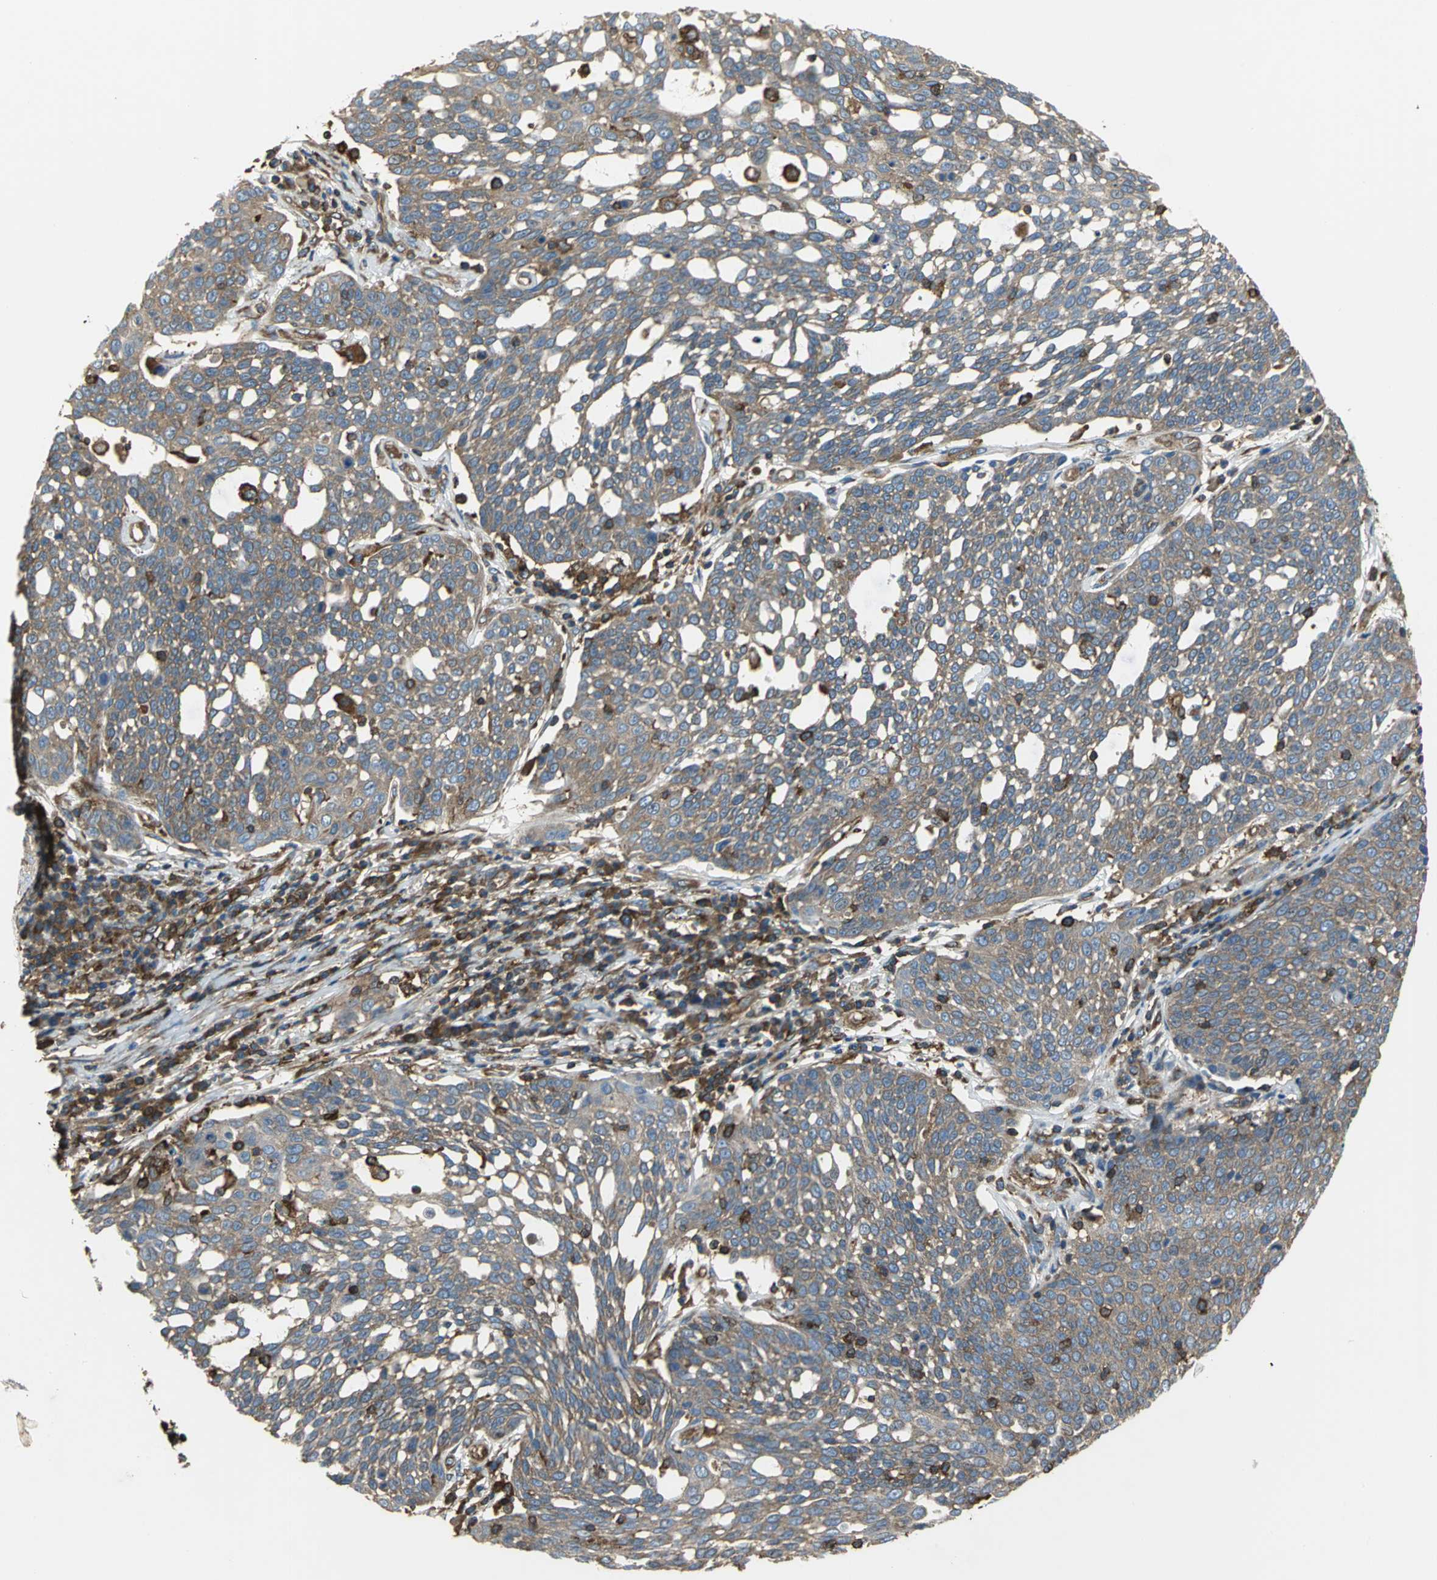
{"staining": {"intensity": "weak", "quantity": ">75%", "location": "cytoplasmic/membranous"}, "tissue": "cervical cancer", "cell_type": "Tumor cells", "image_type": "cancer", "snomed": [{"axis": "morphology", "description": "Squamous cell carcinoma, NOS"}, {"axis": "topography", "description": "Cervix"}], "caption": "The image displays immunohistochemical staining of cervical cancer. There is weak cytoplasmic/membranous staining is identified in about >75% of tumor cells.", "gene": "TLN1", "patient": {"sex": "female", "age": 34}}